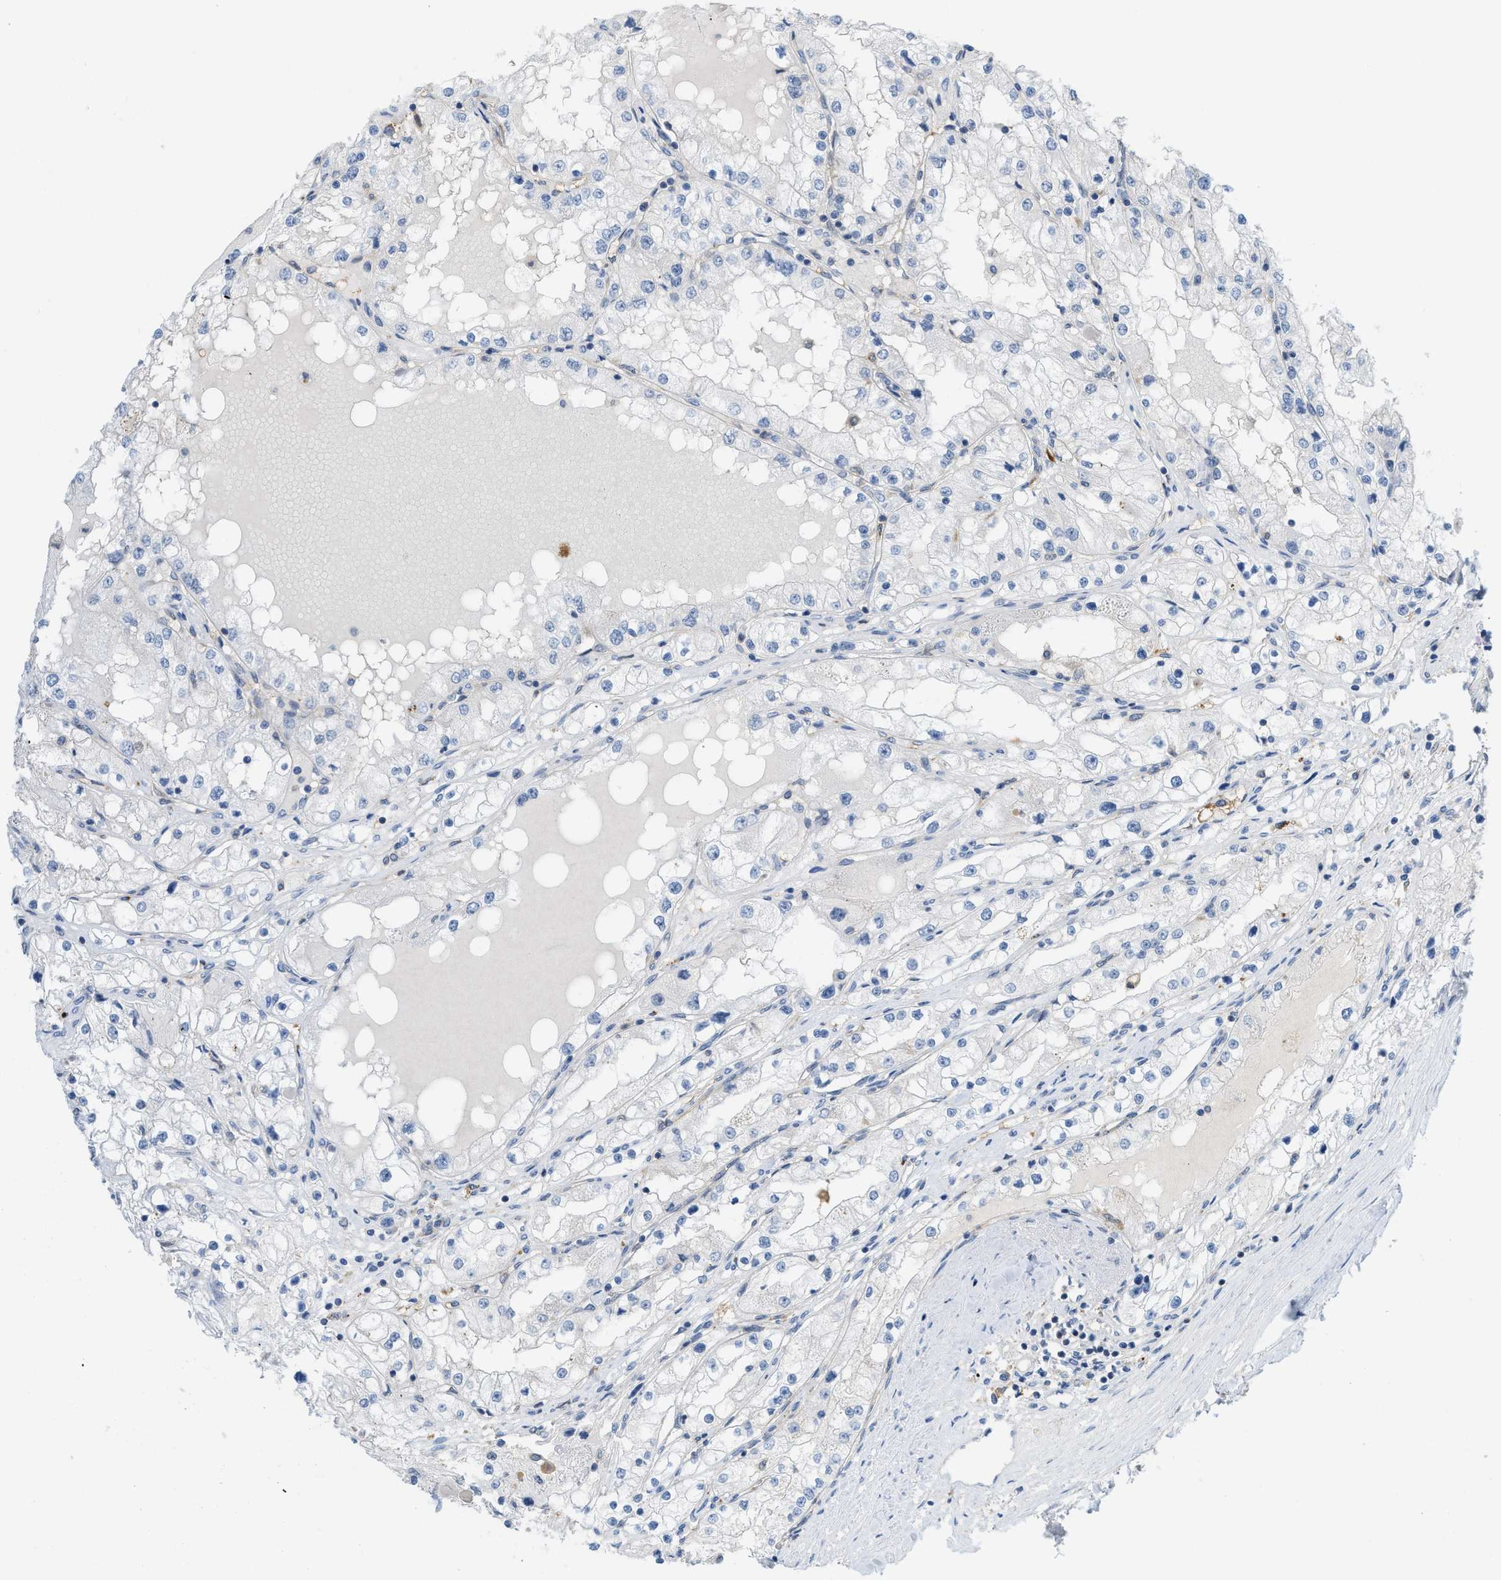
{"staining": {"intensity": "negative", "quantity": "none", "location": "none"}, "tissue": "renal cancer", "cell_type": "Tumor cells", "image_type": "cancer", "snomed": [{"axis": "morphology", "description": "Adenocarcinoma, NOS"}, {"axis": "topography", "description": "Kidney"}], "caption": "Immunohistochemical staining of human adenocarcinoma (renal) shows no significant expression in tumor cells. (DAB immunohistochemistry, high magnification).", "gene": "CSTB", "patient": {"sex": "male", "age": 68}}